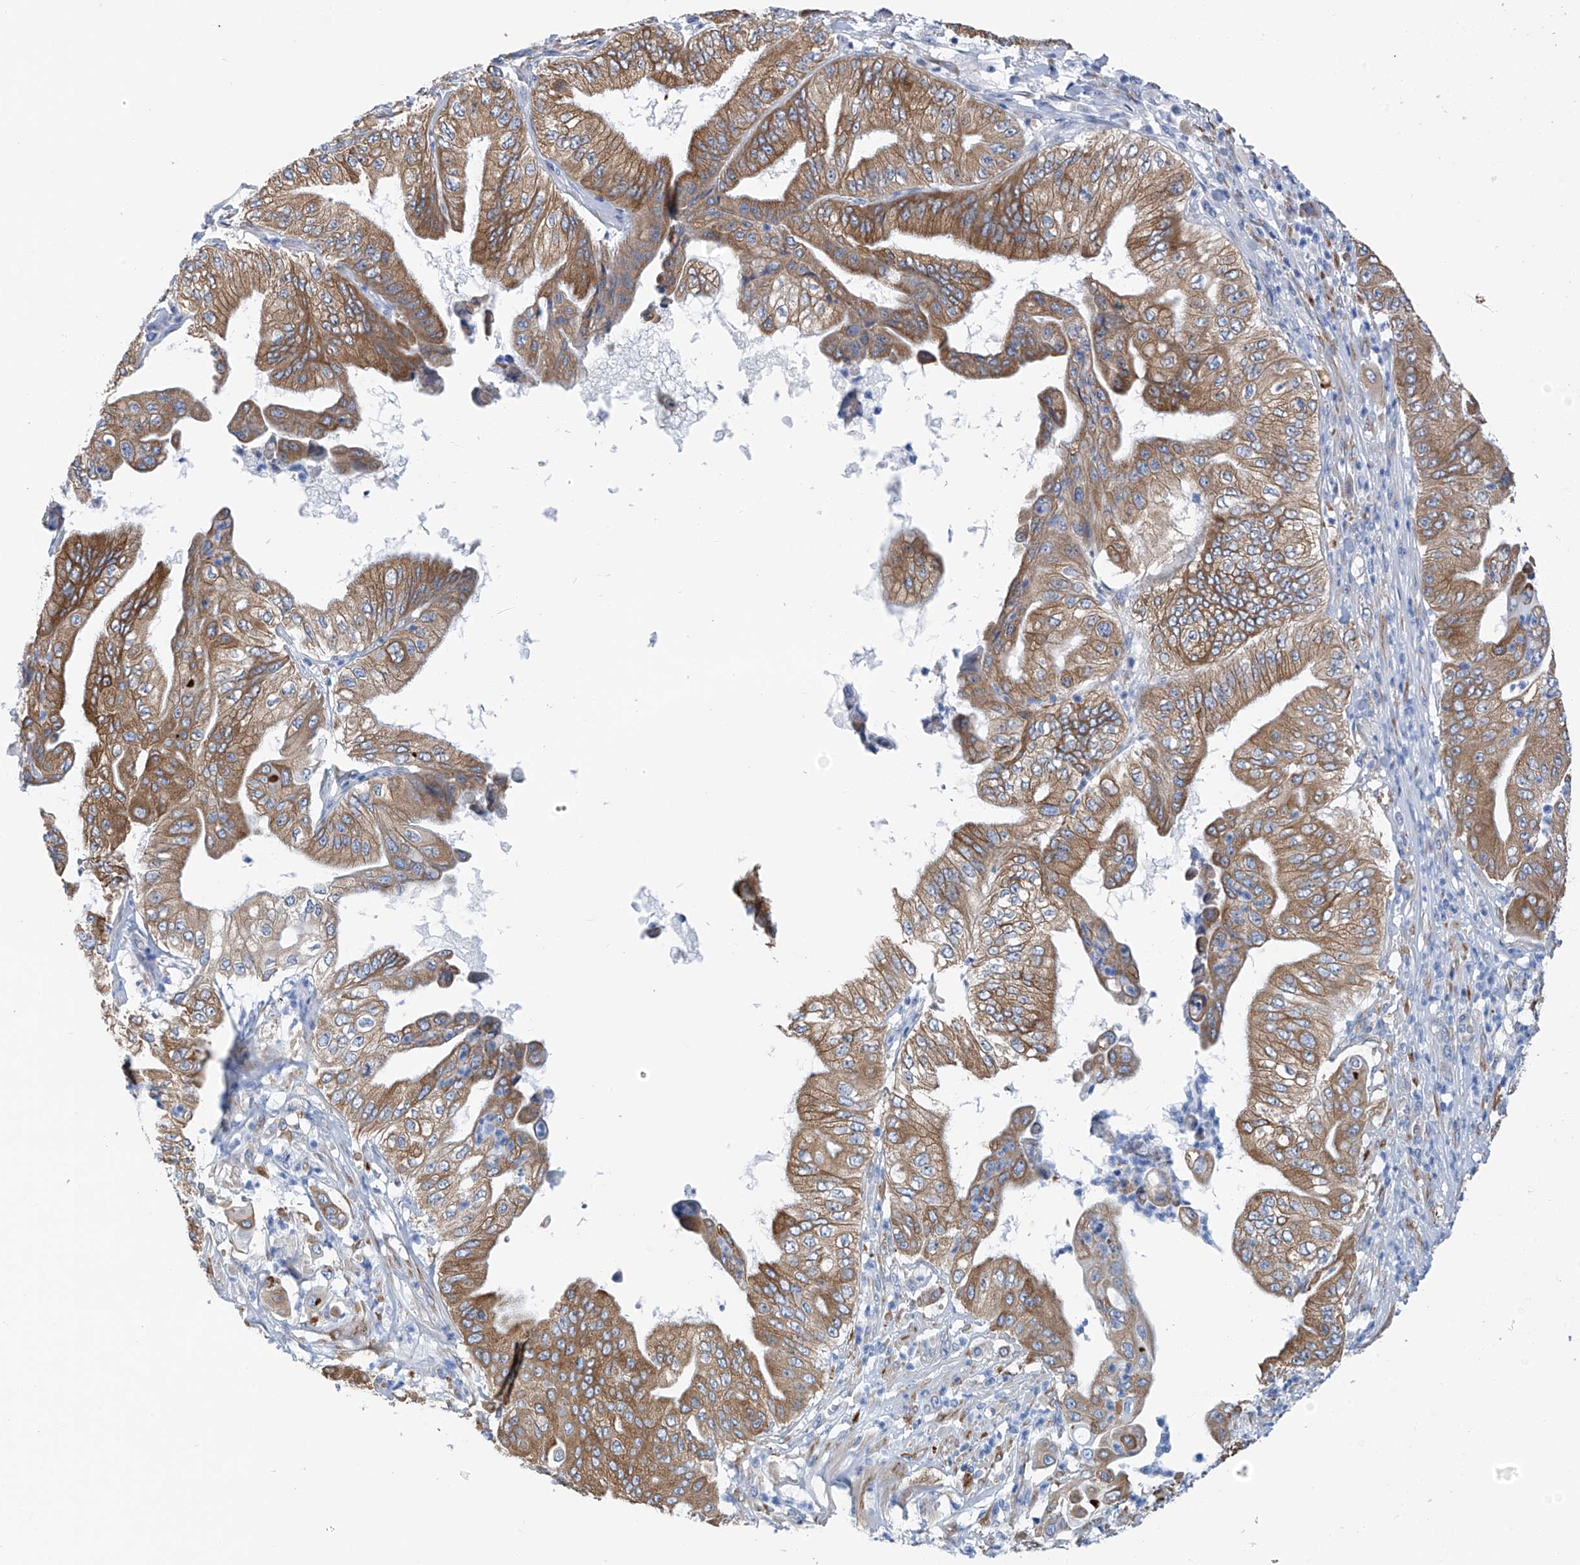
{"staining": {"intensity": "moderate", "quantity": ">75%", "location": "cytoplasmic/membranous"}, "tissue": "pancreatic cancer", "cell_type": "Tumor cells", "image_type": "cancer", "snomed": [{"axis": "morphology", "description": "Adenocarcinoma, NOS"}, {"axis": "topography", "description": "Pancreas"}], "caption": "Brown immunohistochemical staining in human pancreatic cancer (adenocarcinoma) demonstrates moderate cytoplasmic/membranous staining in about >75% of tumor cells.", "gene": "RCN2", "patient": {"sex": "female", "age": 77}}